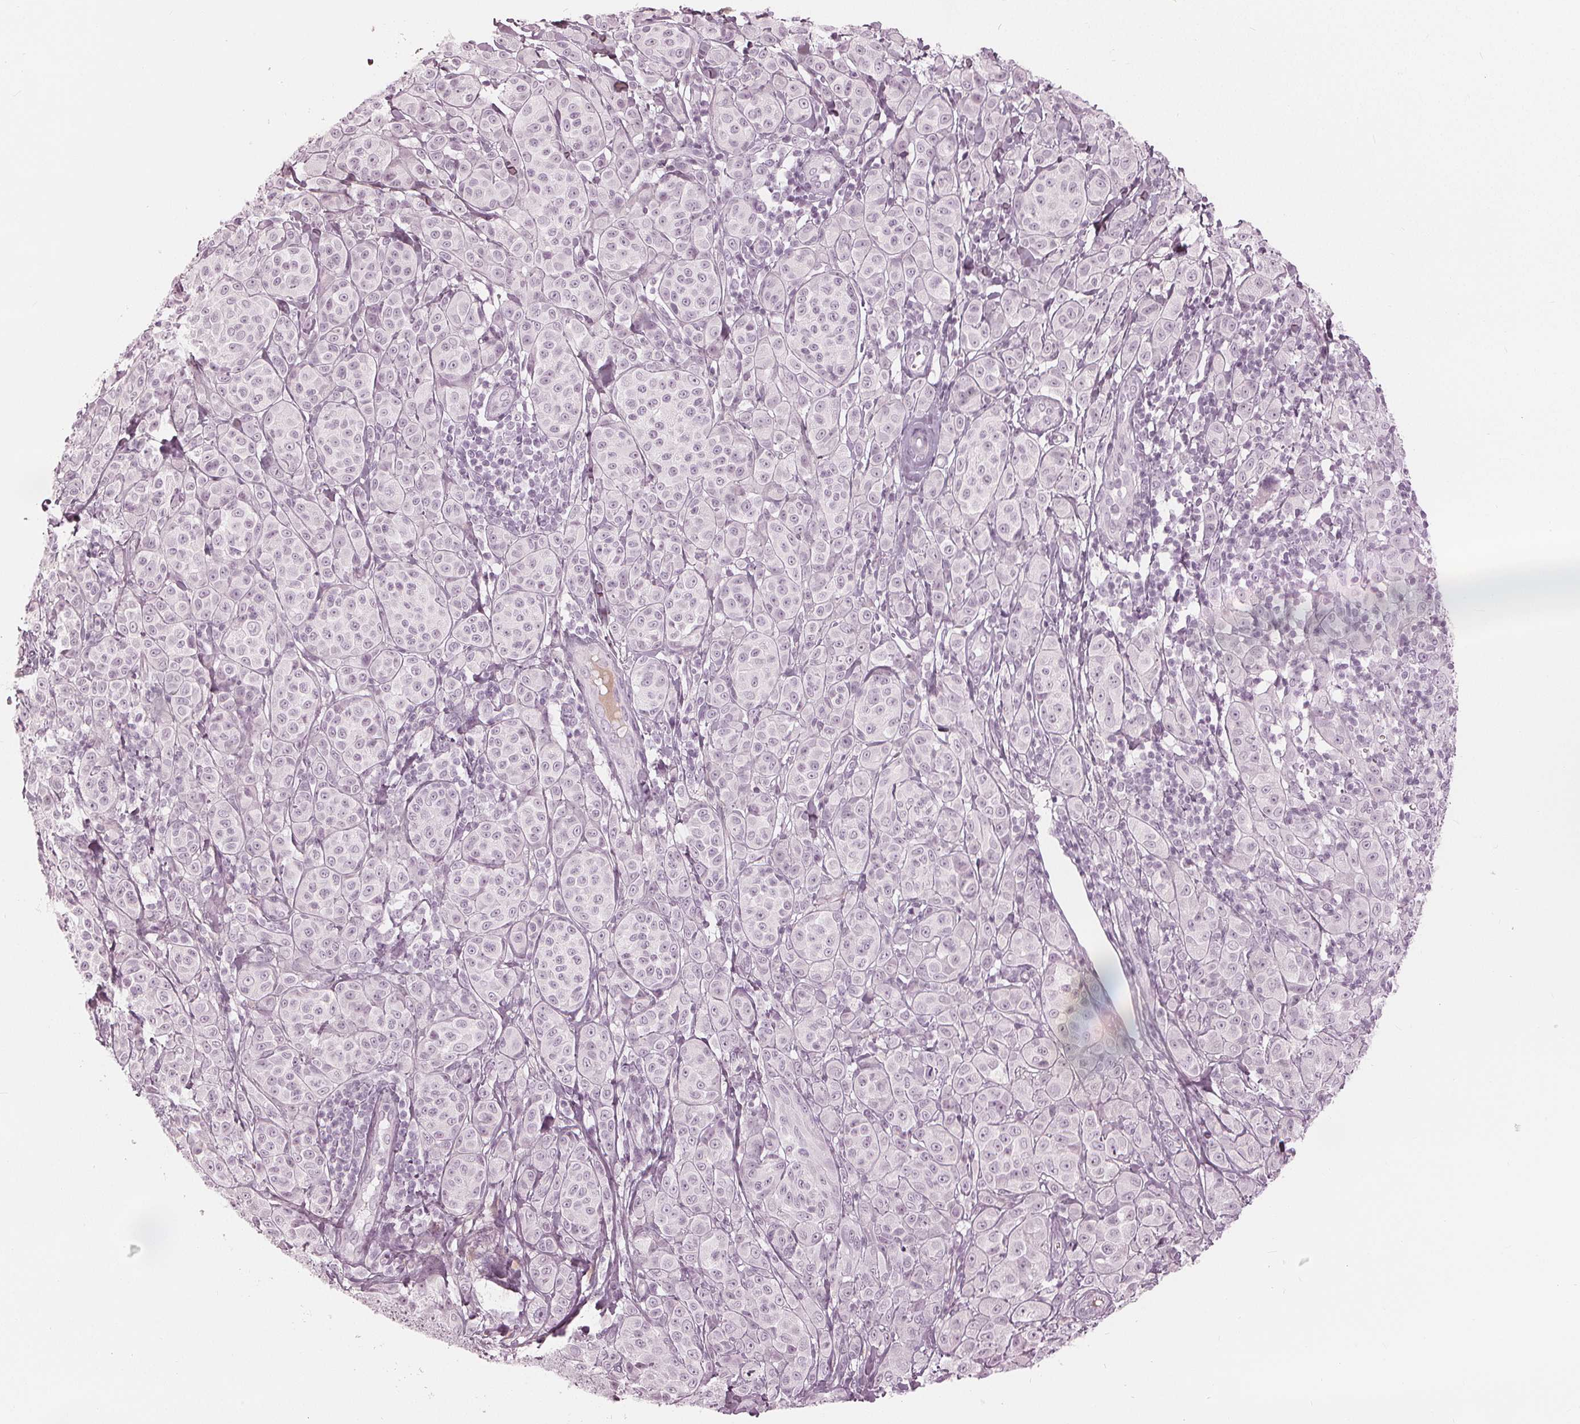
{"staining": {"intensity": "negative", "quantity": "none", "location": "none"}, "tissue": "melanoma", "cell_type": "Tumor cells", "image_type": "cancer", "snomed": [{"axis": "morphology", "description": "Malignant melanoma, NOS"}, {"axis": "topography", "description": "Skin"}], "caption": "Tumor cells show no significant staining in malignant melanoma.", "gene": "PAEP", "patient": {"sex": "male", "age": 89}}